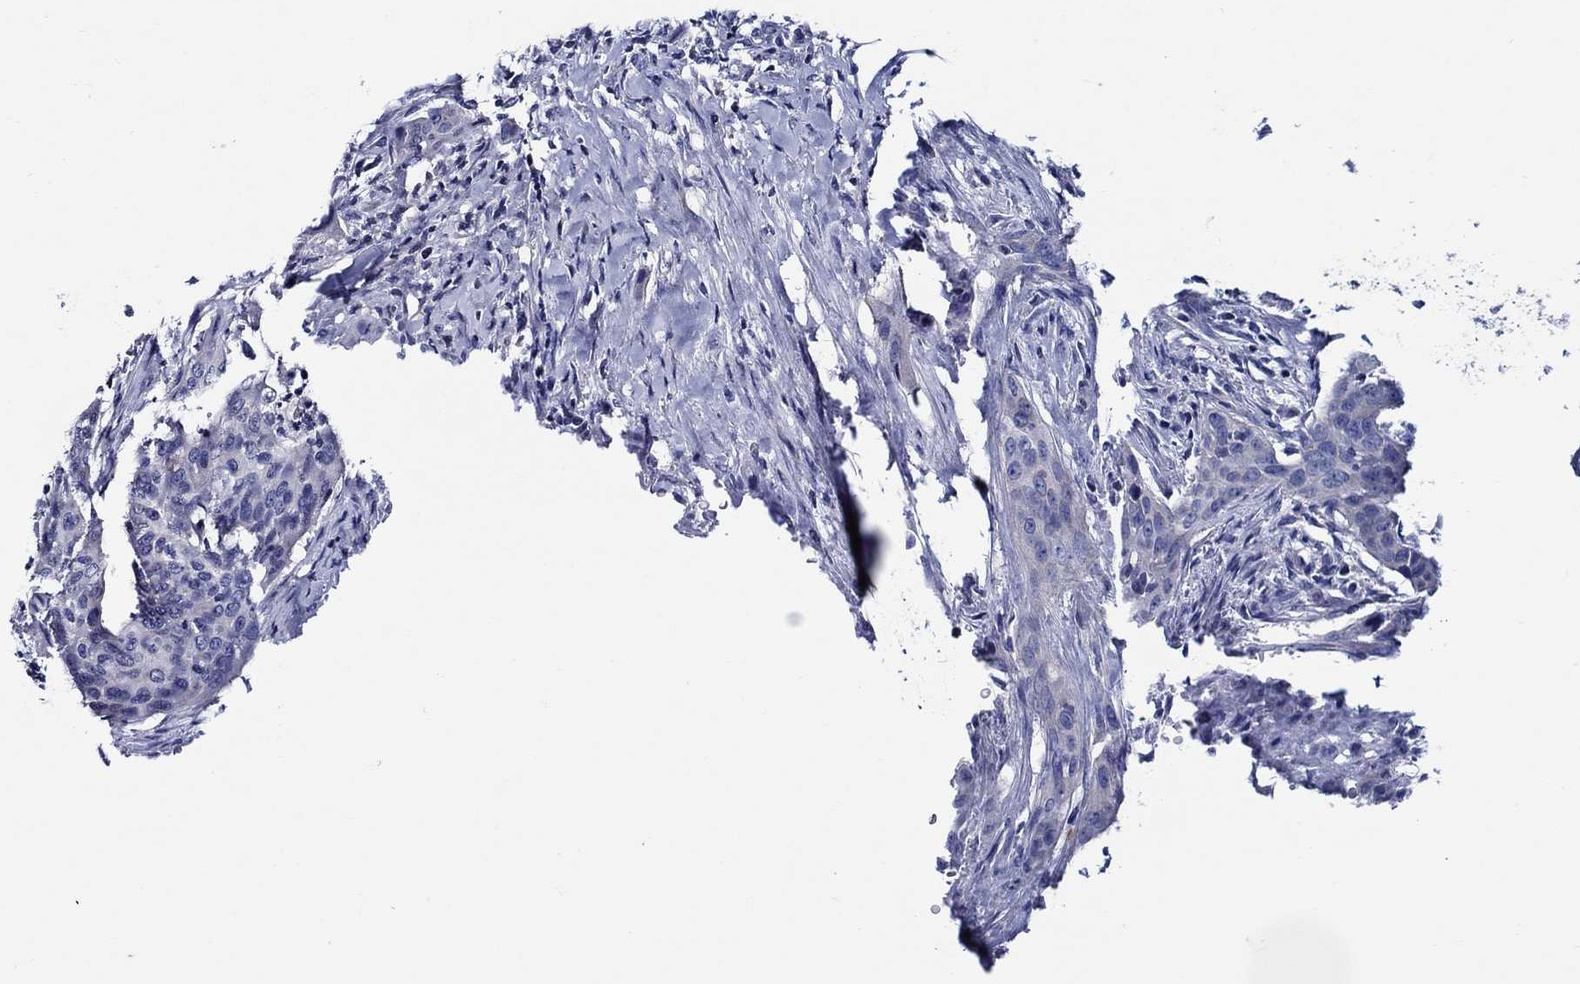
{"staining": {"intensity": "negative", "quantity": "none", "location": "none"}, "tissue": "urothelial cancer", "cell_type": "Tumor cells", "image_type": "cancer", "snomed": [{"axis": "morphology", "description": "Urothelial carcinoma, High grade"}, {"axis": "topography", "description": "Urinary bladder"}], "caption": "A micrograph of urothelial cancer stained for a protein reveals no brown staining in tumor cells.", "gene": "SKOR1", "patient": {"sex": "male", "age": 82}}